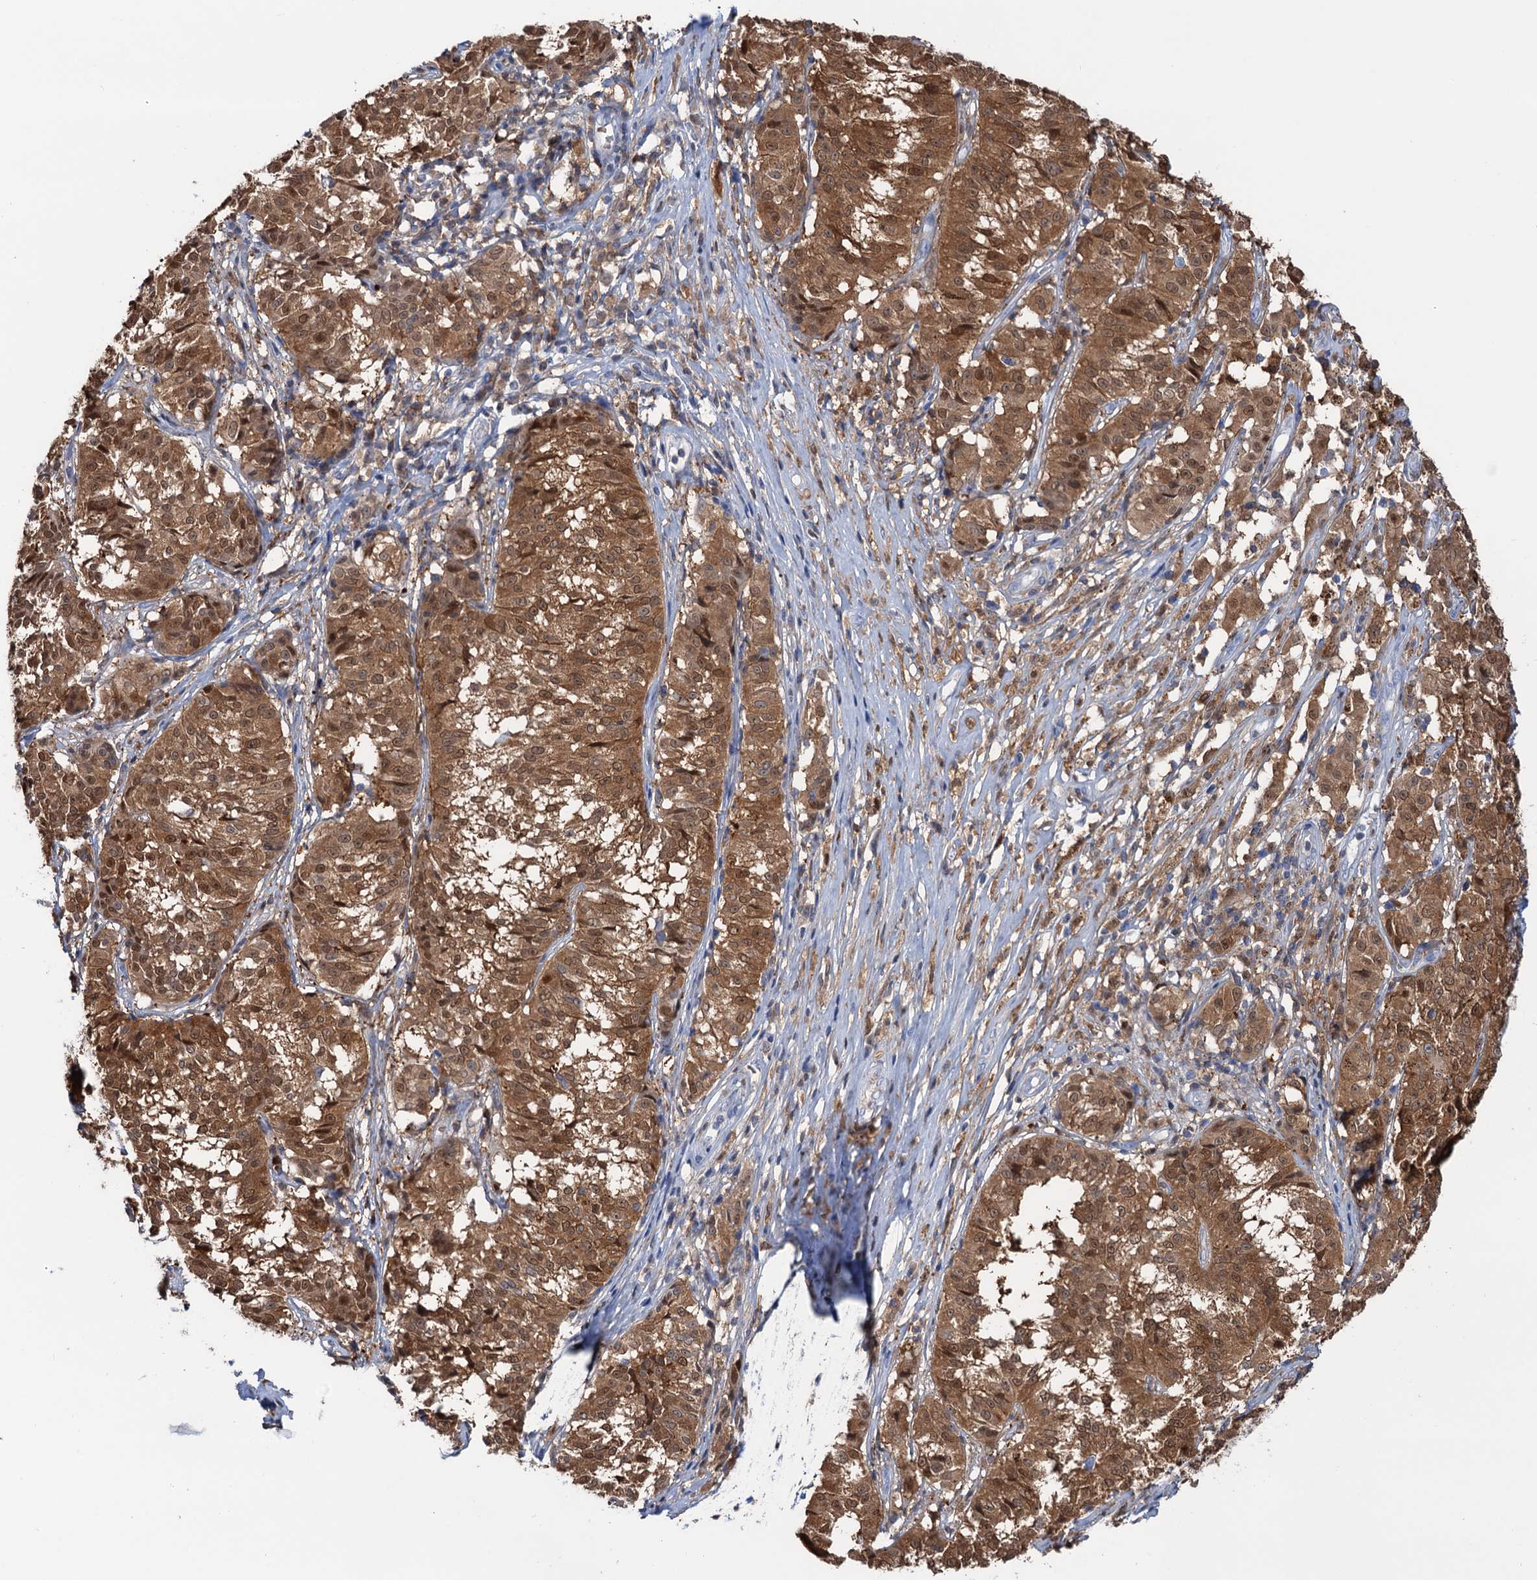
{"staining": {"intensity": "moderate", "quantity": ">75%", "location": "cytoplasmic/membranous,nuclear"}, "tissue": "melanoma", "cell_type": "Tumor cells", "image_type": "cancer", "snomed": [{"axis": "morphology", "description": "Malignant melanoma, NOS"}, {"axis": "topography", "description": "Skin"}], "caption": "Immunohistochemical staining of human malignant melanoma exhibits medium levels of moderate cytoplasmic/membranous and nuclear protein expression in approximately >75% of tumor cells.", "gene": "FAH", "patient": {"sex": "female", "age": 72}}